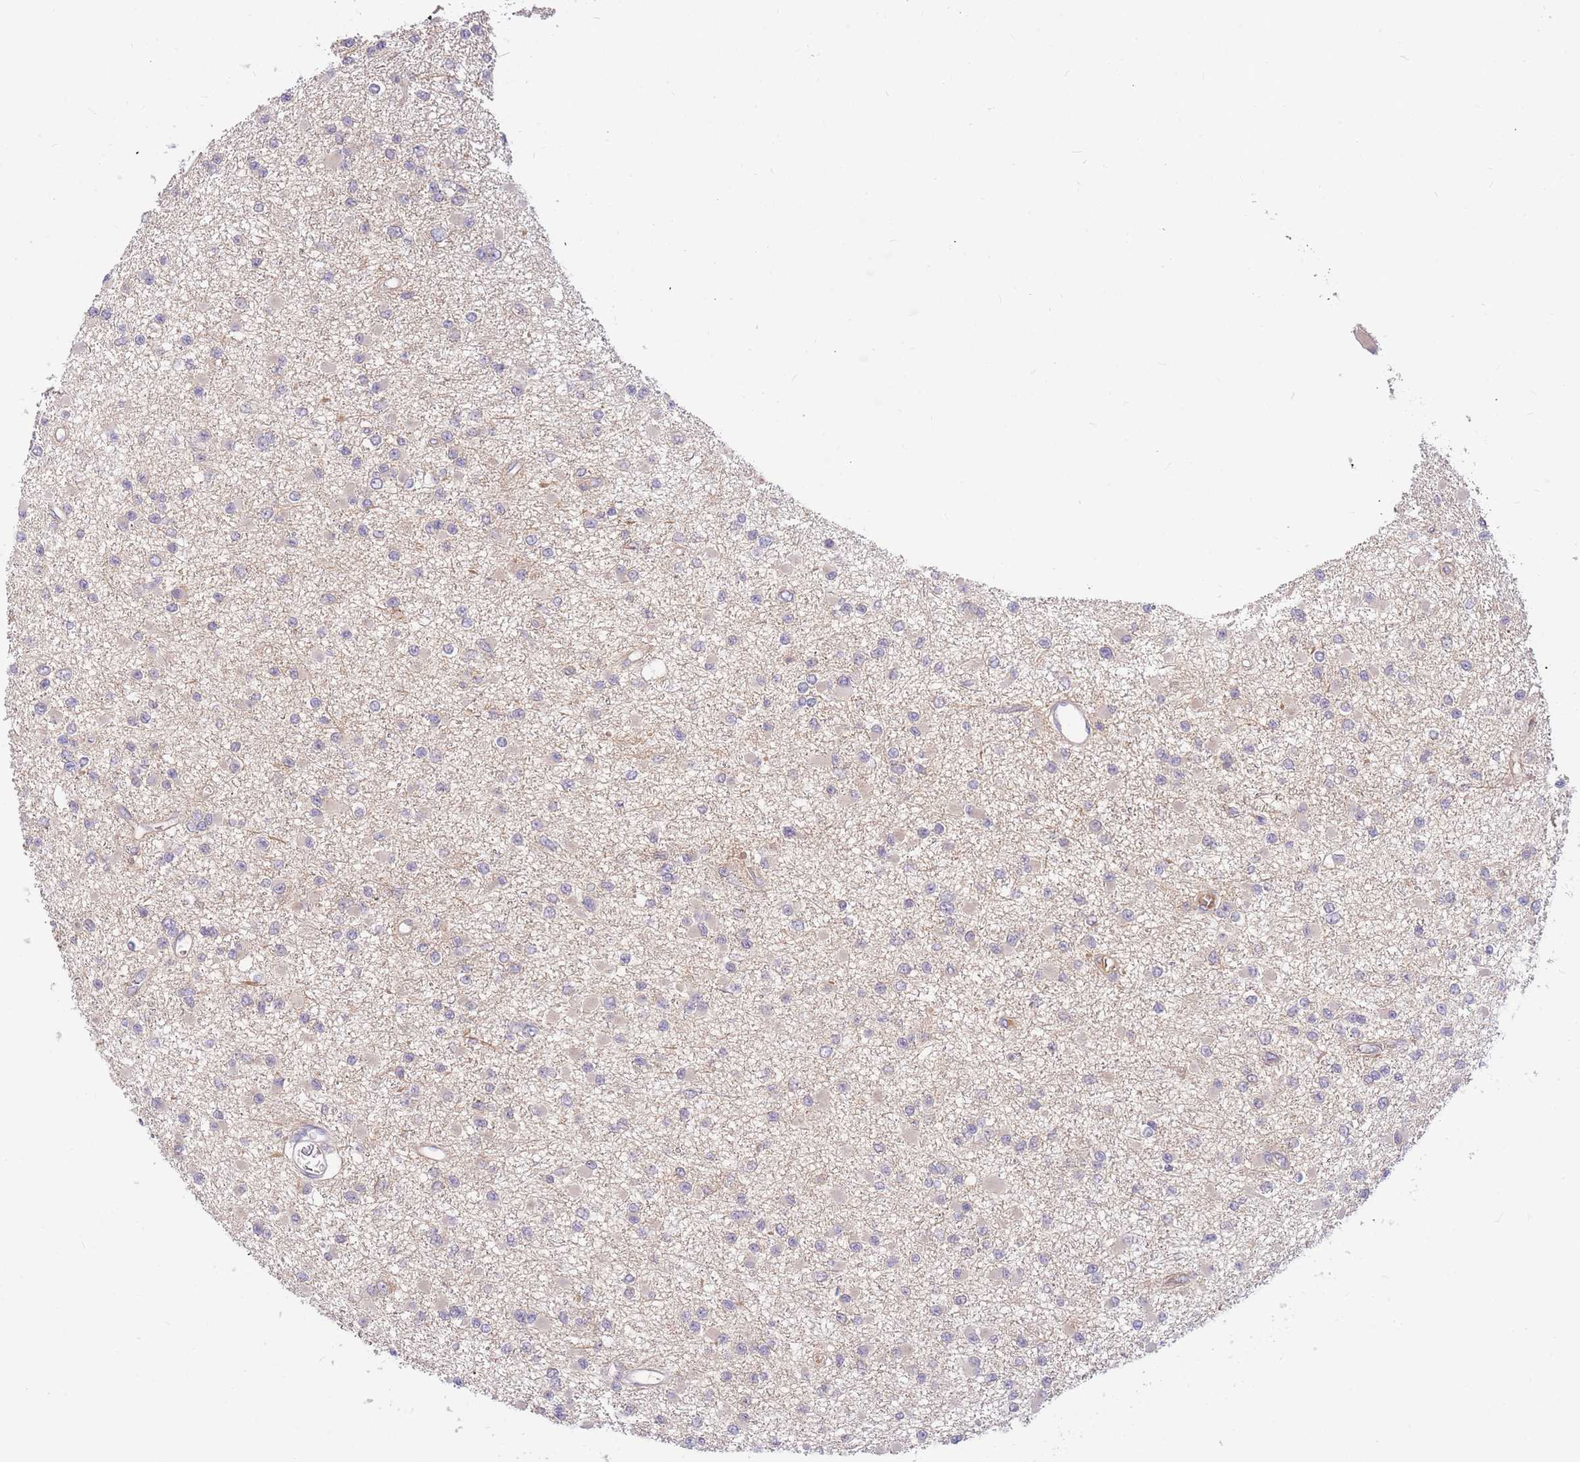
{"staining": {"intensity": "negative", "quantity": "none", "location": "none"}, "tissue": "glioma", "cell_type": "Tumor cells", "image_type": "cancer", "snomed": [{"axis": "morphology", "description": "Glioma, malignant, Low grade"}, {"axis": "topography", "description": "Brain"}], "caption": "Tumor cells are negative for protein expression in human malignant glioma (low-grade). Nuclei are stained in blue.", "gene": "ZNF577", "patient": {"sex": "female", "age": 22}}